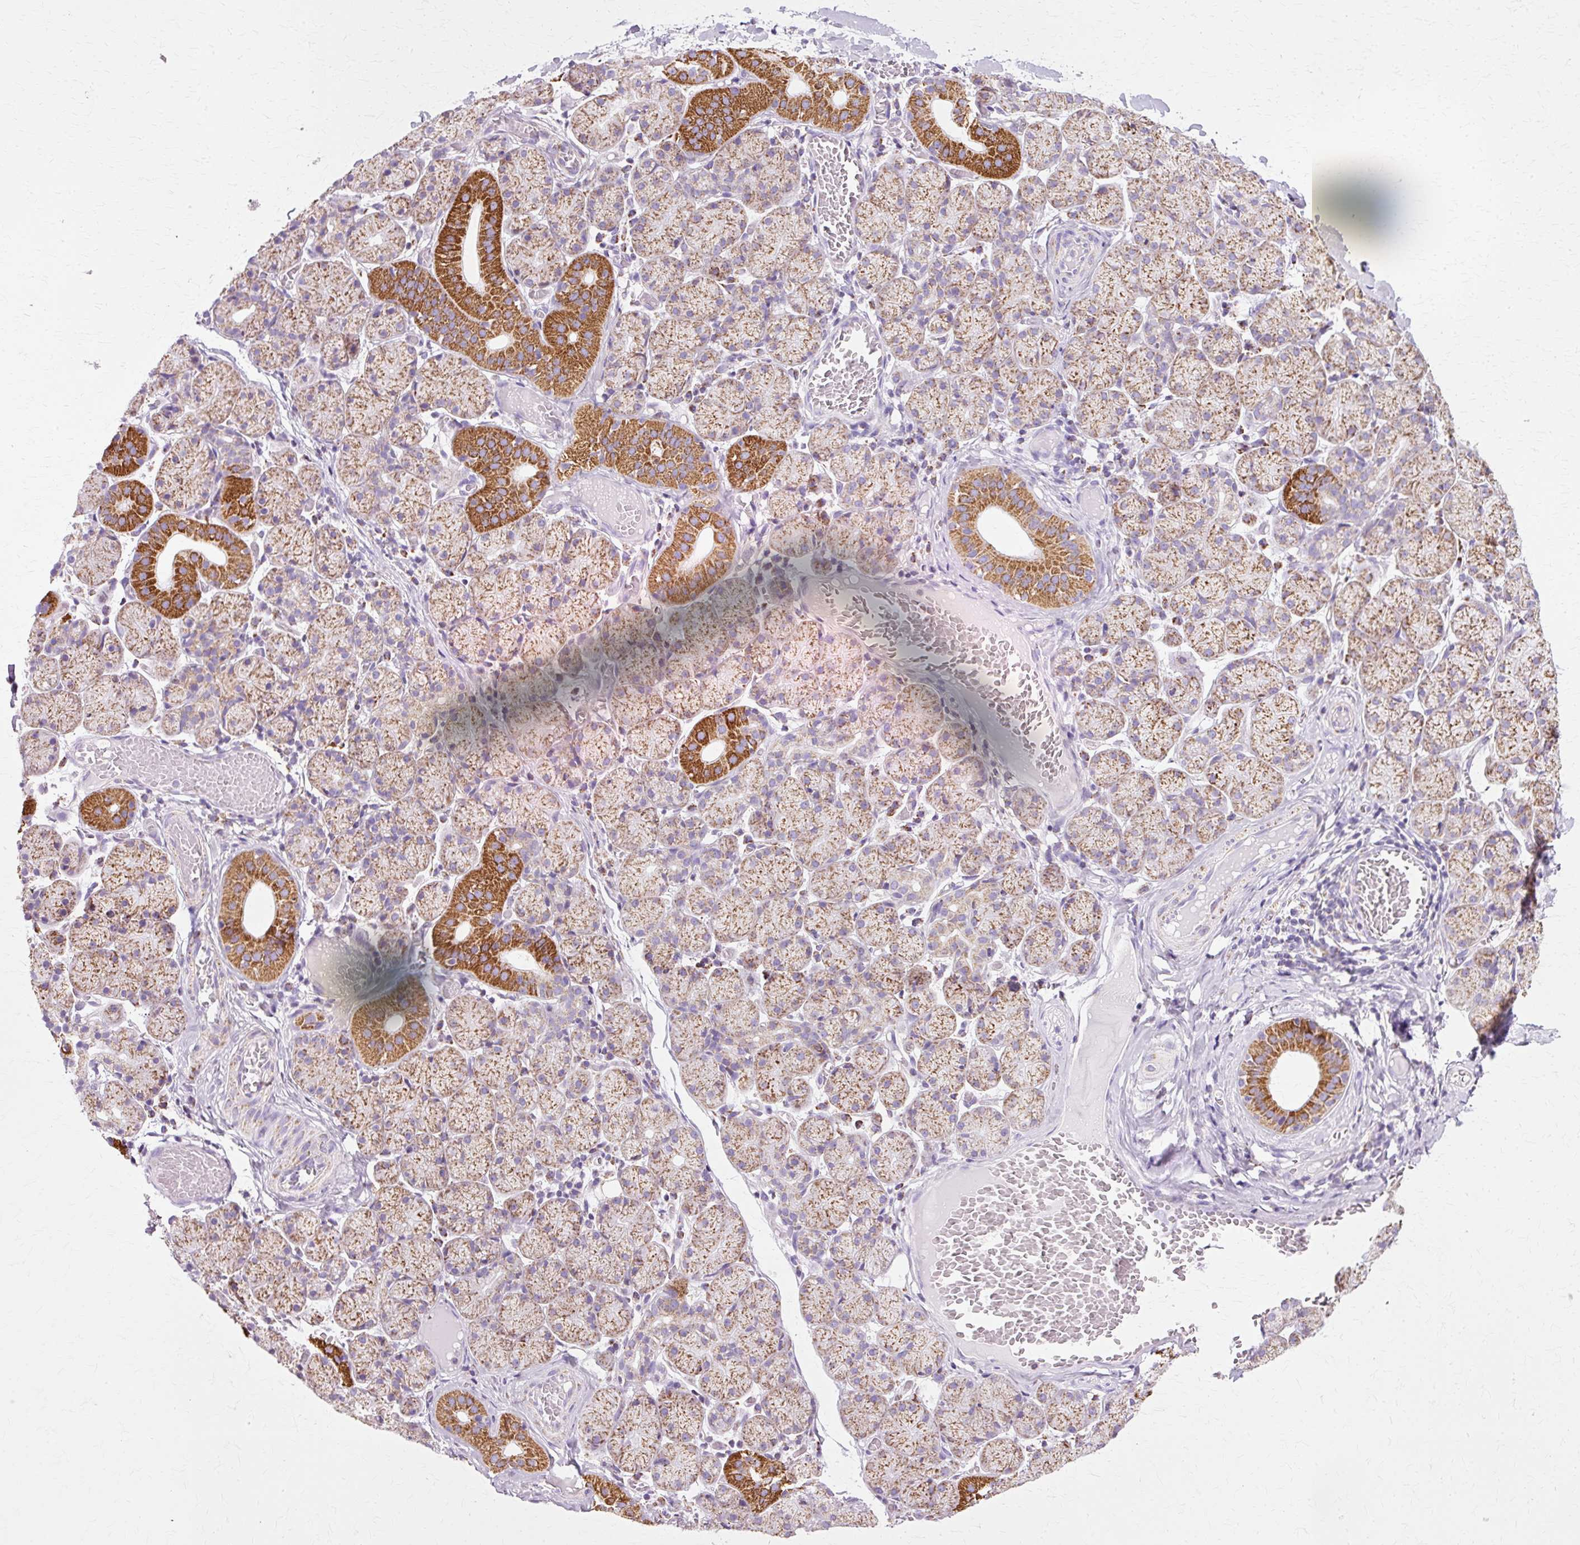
{"staining": {"intensity": "strong", "quantity": "25%-75%", "location": "cytoplasmic/membranous"}, "tissue": "salivary gland", "cell_type": "Glandular cells", "image_type": "normal", "snomed": [{"axis": "morphology", "description": "Normal tissue, NOS"}, {"axis": "topography", "description": "Salivary gland"}], "caption": "Immunohistochemistry staining of normal salivary gland, which exhibits high levels of strong cytoplasmic/membranous staining in approximately 25%-75% of glandular cells indicating strong cytoplasmic/membranous protein expression. The staining was performed using DAB (3,3'-diaminobenzidine) (brown) for protein detection and nuclei were counterstained in hematoxylin (blue).", "gene": "ATP5PO", "patient": {"sex": "female", "age": 24}}